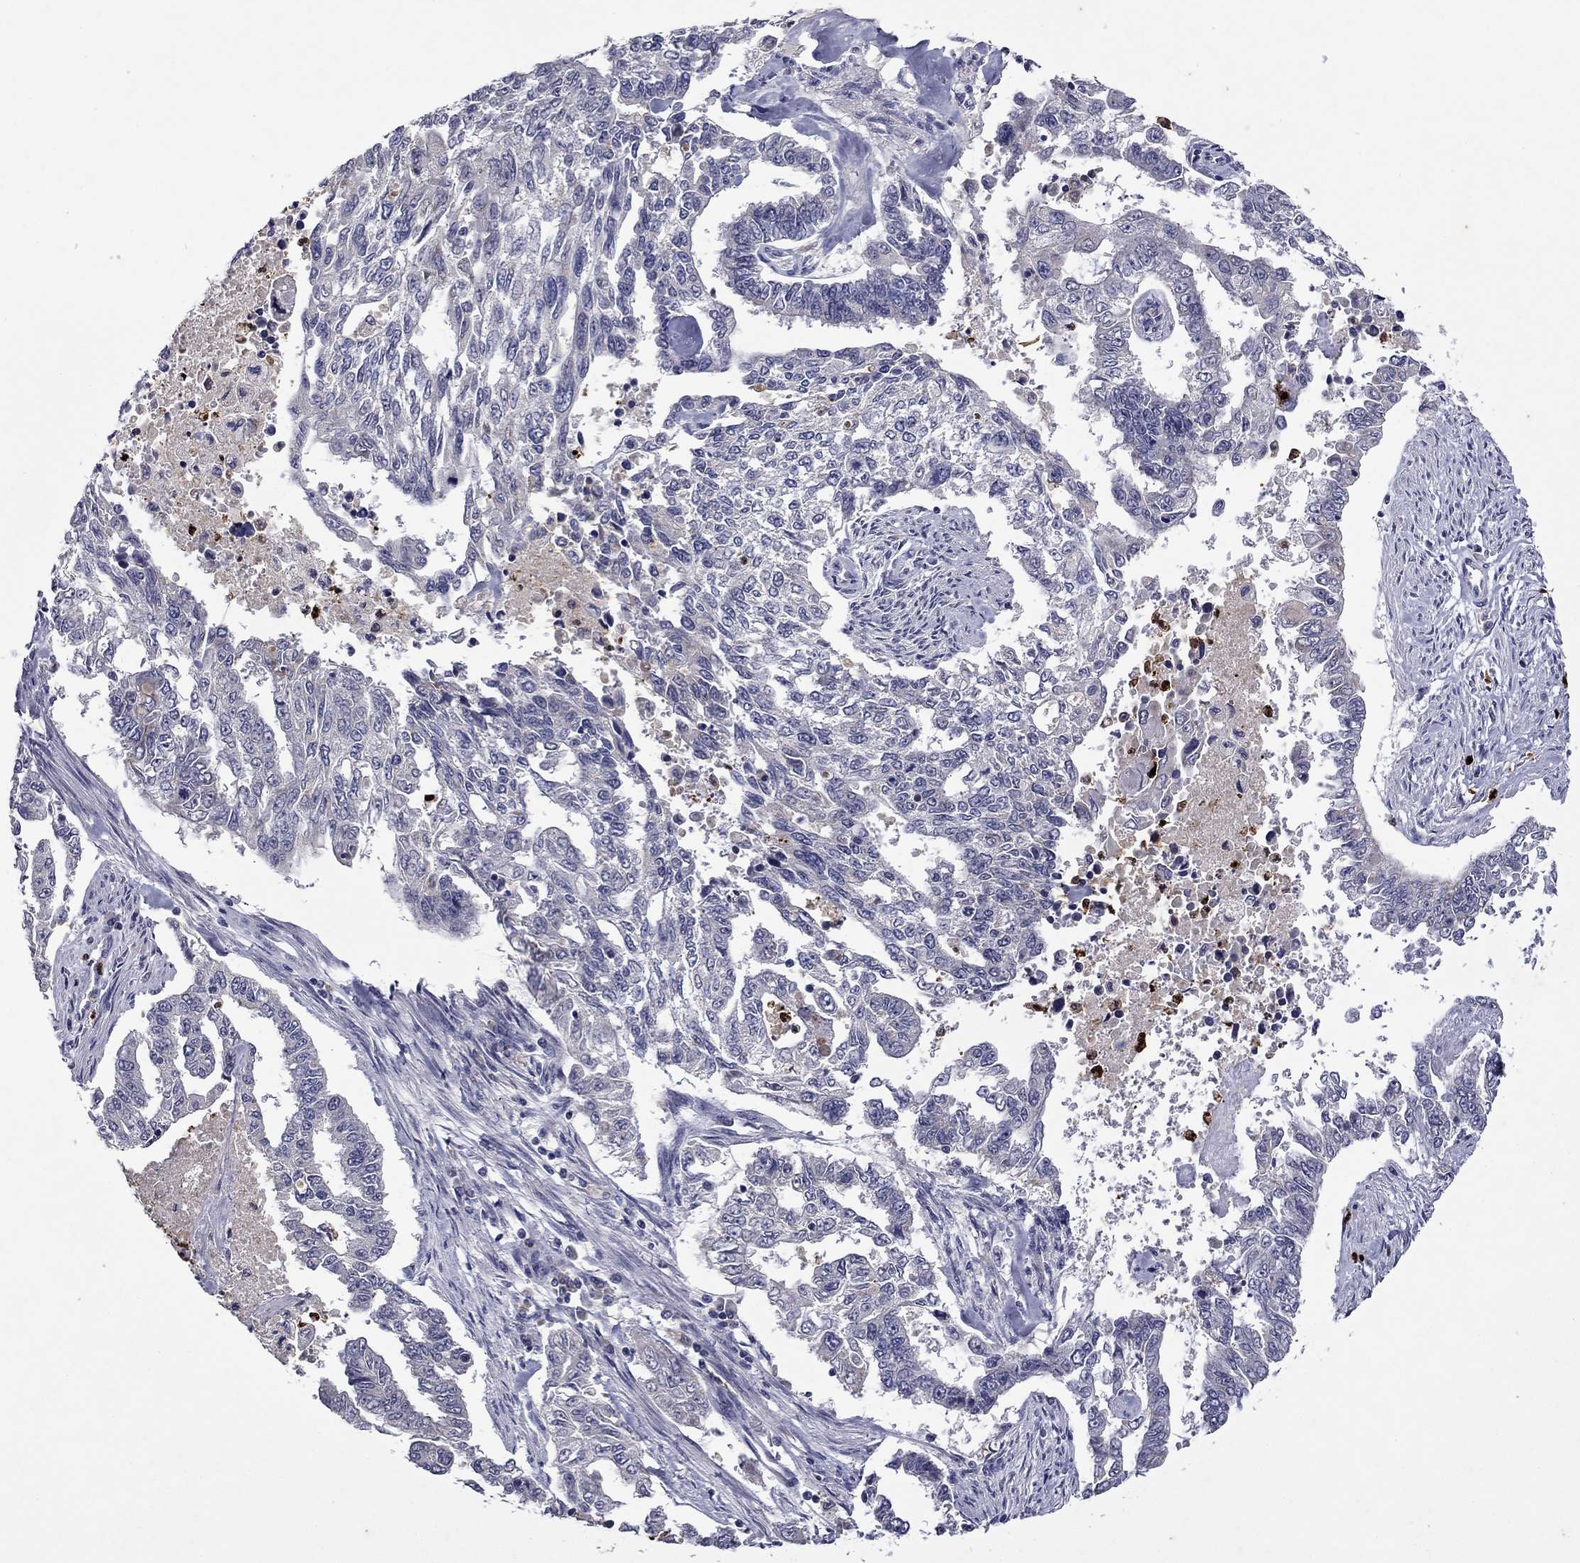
{"staining": {"intensity": "negative", "quantity": "none", "location": "none"}, "tissue": "endometrial cancer", "cell_type": "Tumor cells", "image_type": "cancer", "snomed": [{"axis": "morphology", "description": "Adenocarcinoma, NOS"}, {"axis": "topography", "description": "Uterus"}], "caption": "Adenocarcinoma (endometrial) stained for a protein using immunohistochemistry (IHC) displays no positivity tumor cells.", "gene": "IRF5", "patient": {"sex": "female", "age": 59}}